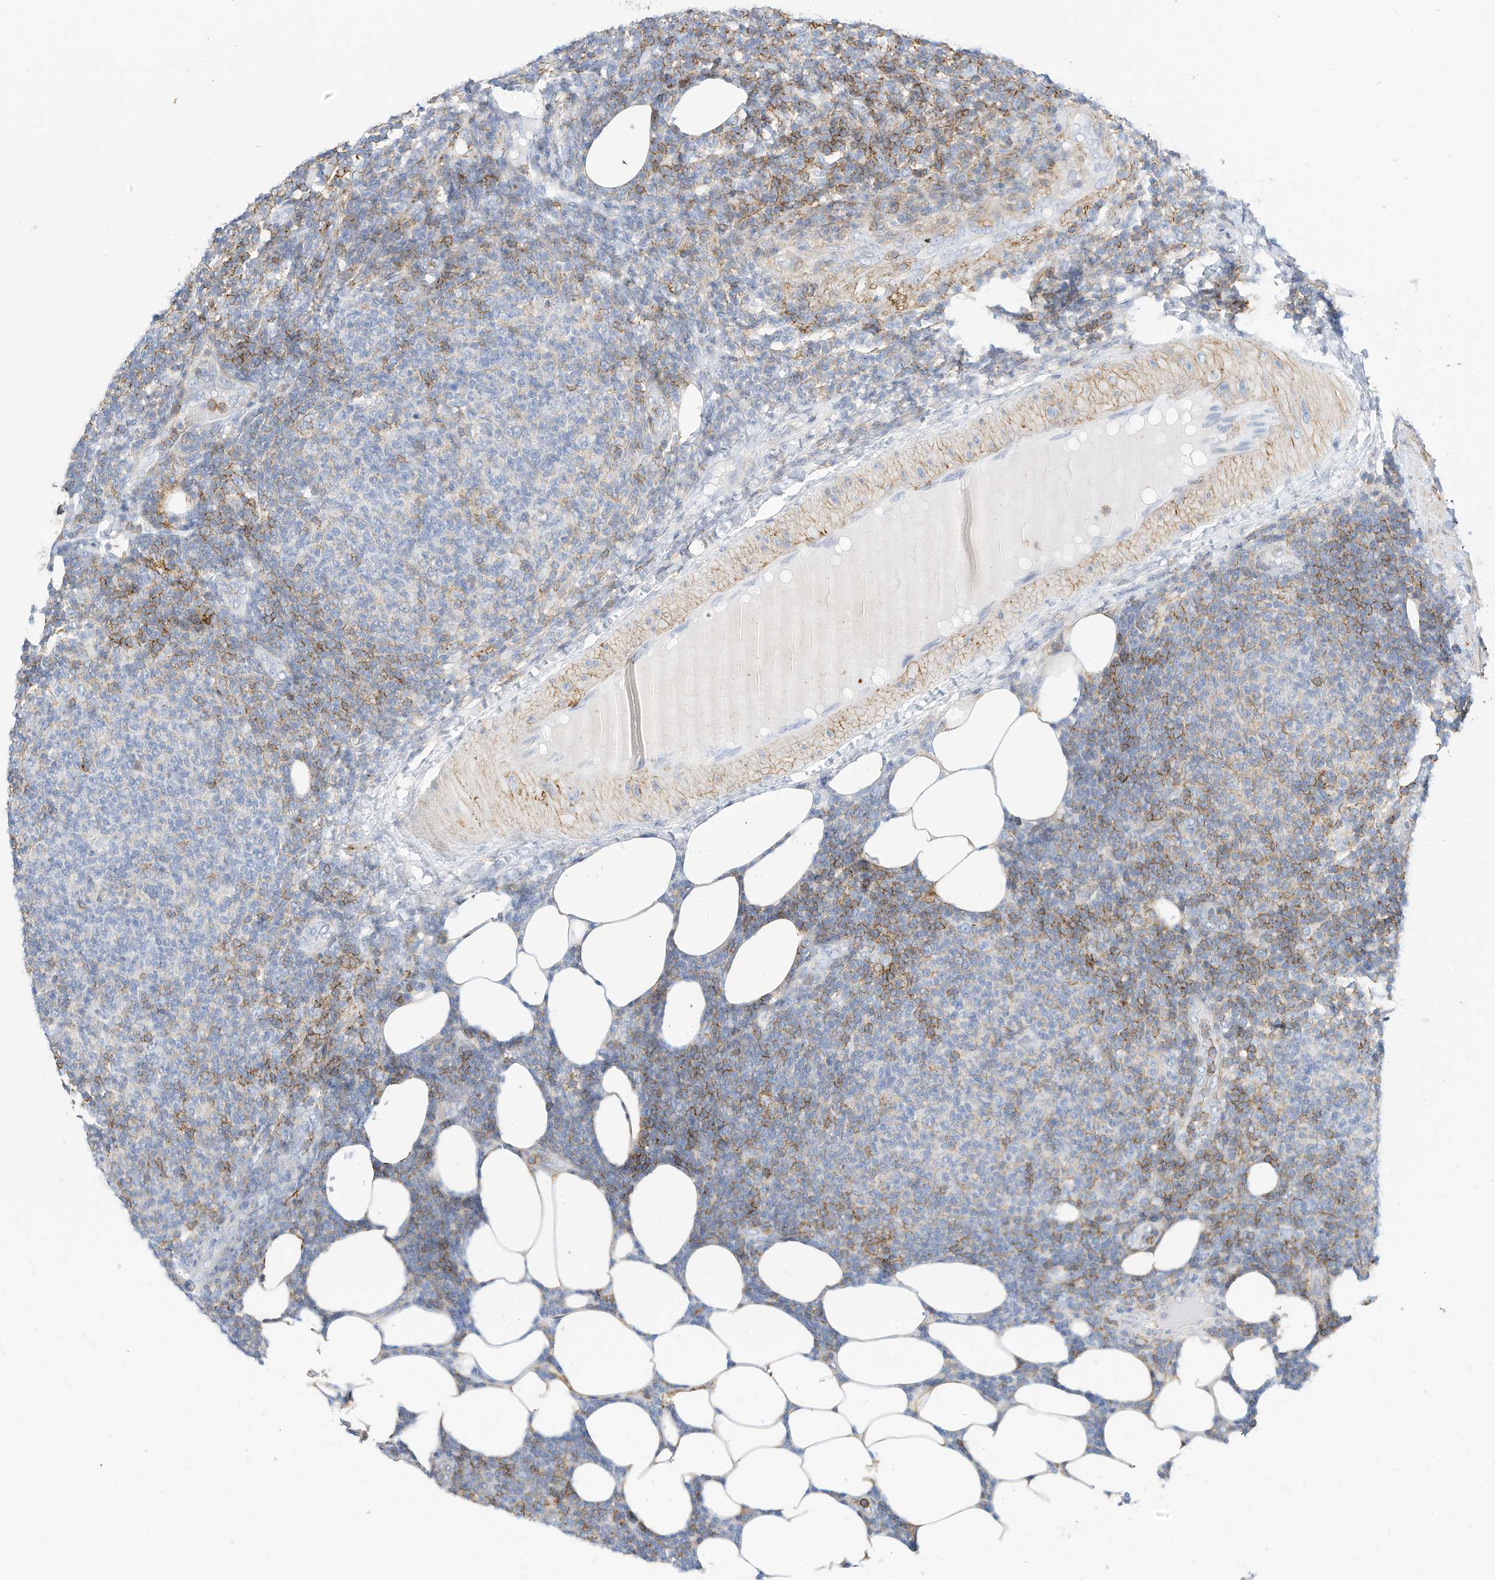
{"staining": {"intensity": "moderate", "quantity": "<25%", "location": "cytoplasmic/membranous"}, "tissue": "lymphoma", "cell_type": "Tumor cells", "image_type": "cancer", "snomed": [{"axis": "morphology", "description": "Malignant lymphoma, non-Hodgkin's type, Low grade"}, {"axis": "topography", "description": "Lymph node"}], "caption": "Immunohistochemical staining of lymphoma exhibits low levels of moderate cytoplasmic/membranous positivity in approximately <25% of tumor cells.", "gene": "TXNDC9", "patient": {"sex": "male", "age": 66}}